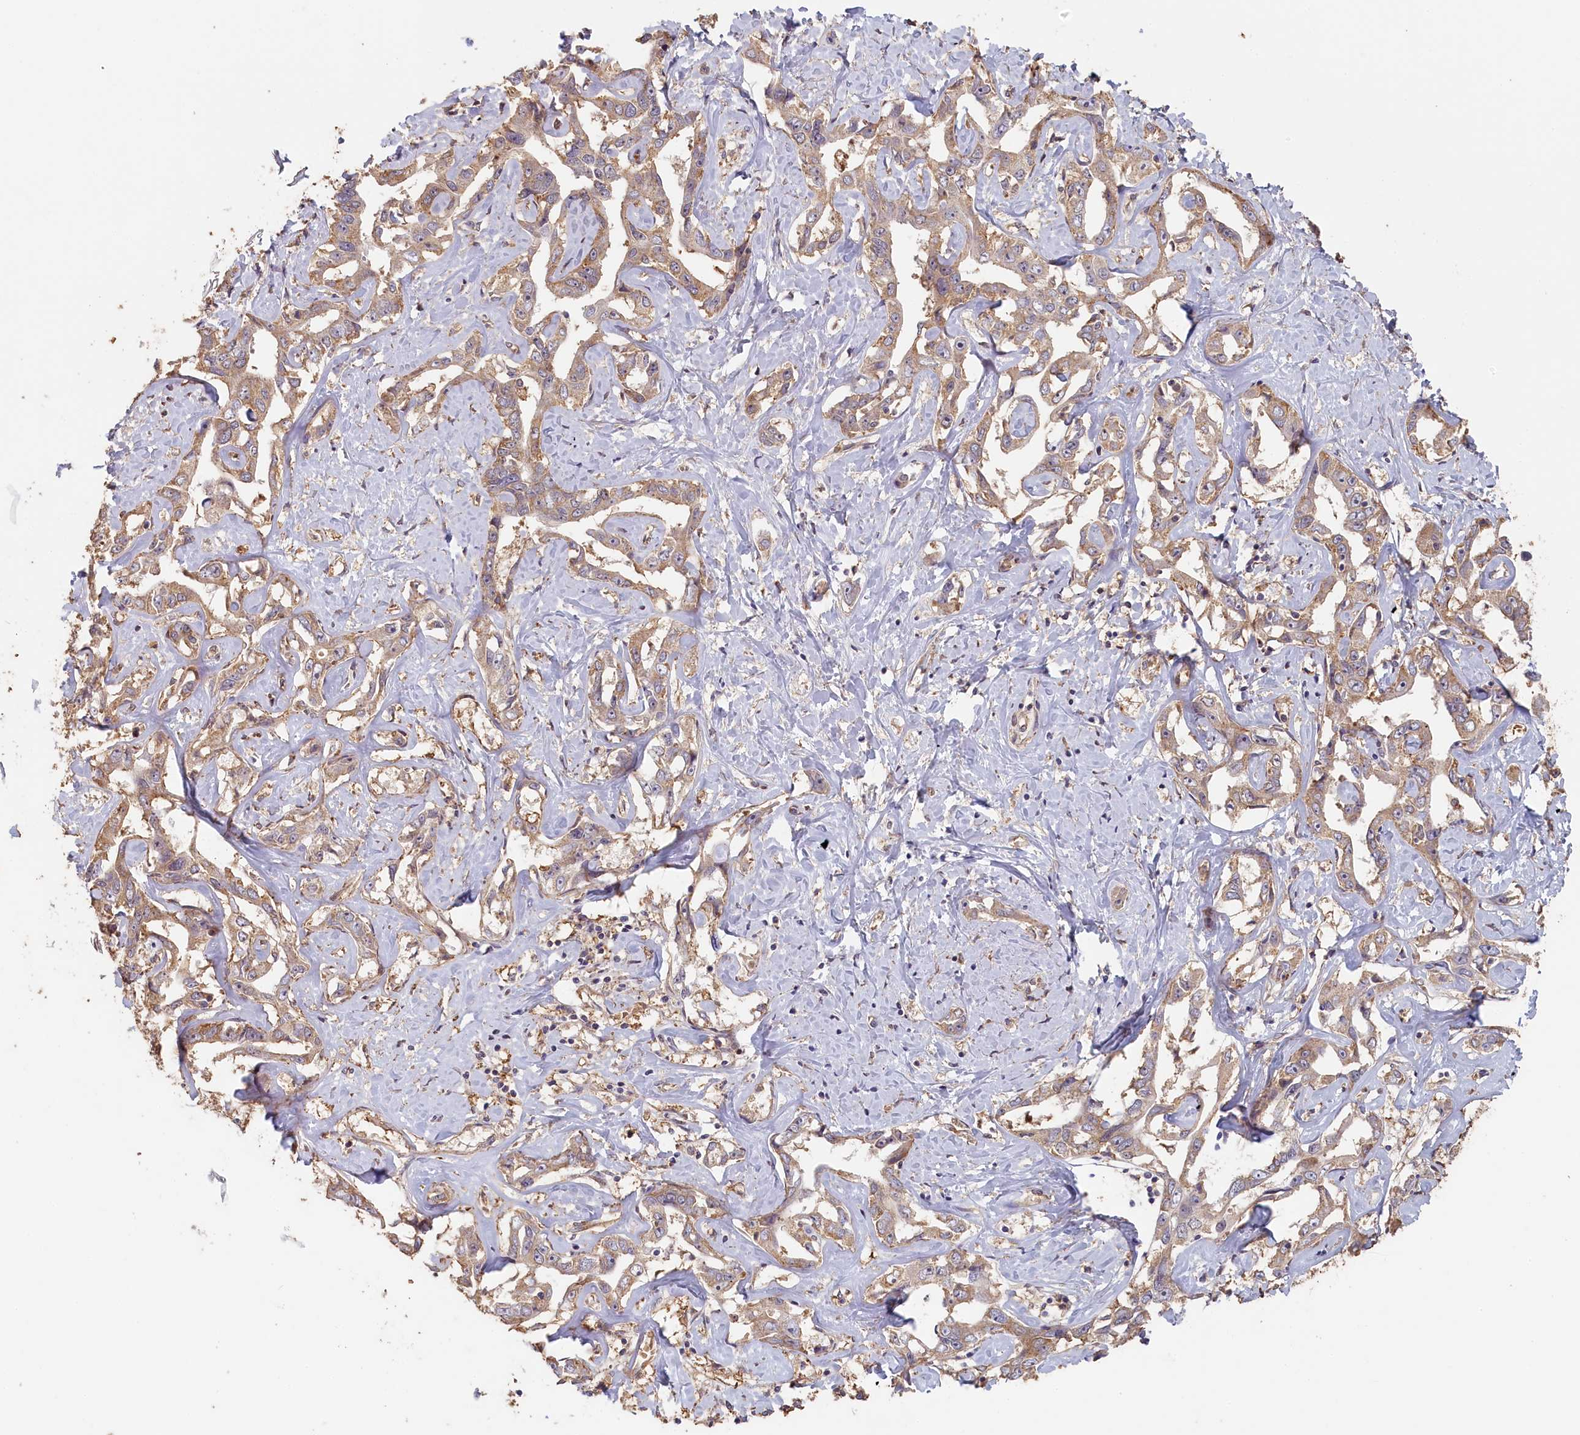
{"staining": {"intensity": "weak", "quantity": ">75%", "location": "cytoplasmic/membranous"}, "tissue": "liver cancer", "cell_type": "Tumor cells", "image_type": "cancer", "snomed": [{"axis": "morphology", "description": "Cholangiocarcinoma"}, {"axis": "topography", "description": "Liver"}], "caption": "Liver cancer was stained to show a protein in brown. There is low levels of weak cytoplasmic/membranous expression in about >75% of tumor cells.", "gene": "STX16", "patient": {"sex": "male", "age": 59}}